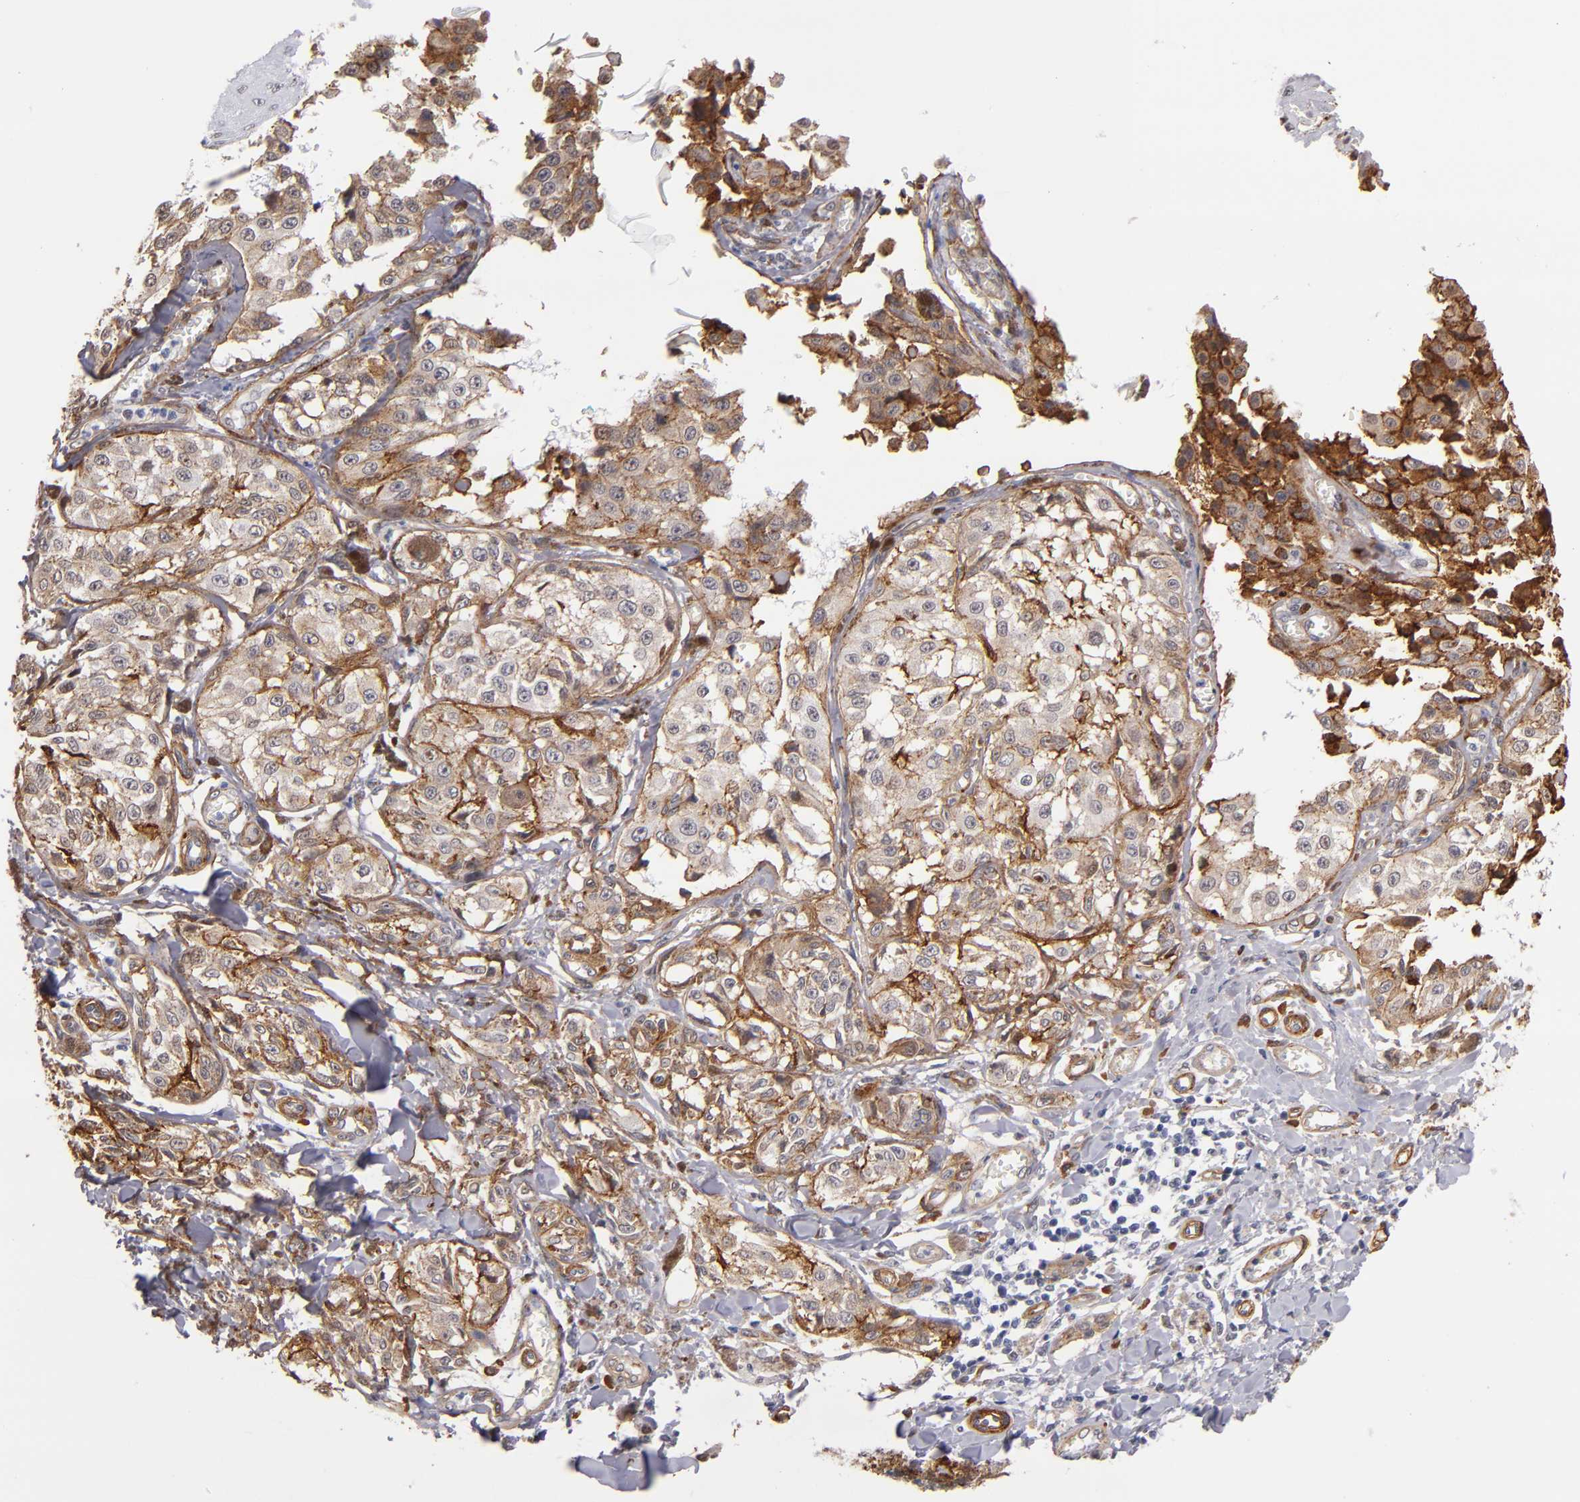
{"staining": {"intensity": "weak", "quantity": ">75%", "location": "cytoplasmic/membranous"}, "tissue": "melanoma", "cell_type": "Tumor cells", "image_type": "cancer", "snomed": [{"axis": "morphology", "description": "Malignant melanoma, NOS"}, {"axis": "topography", "description": "Skin"}], "caption": "Melanoma tissue shows weak cytoplasmic/membranous staining in approximately >75% of tumor cells, visualized by immunohistochemistry.", "gene": "LAMC1", "patient": {"sex": "female", "age": 82}}